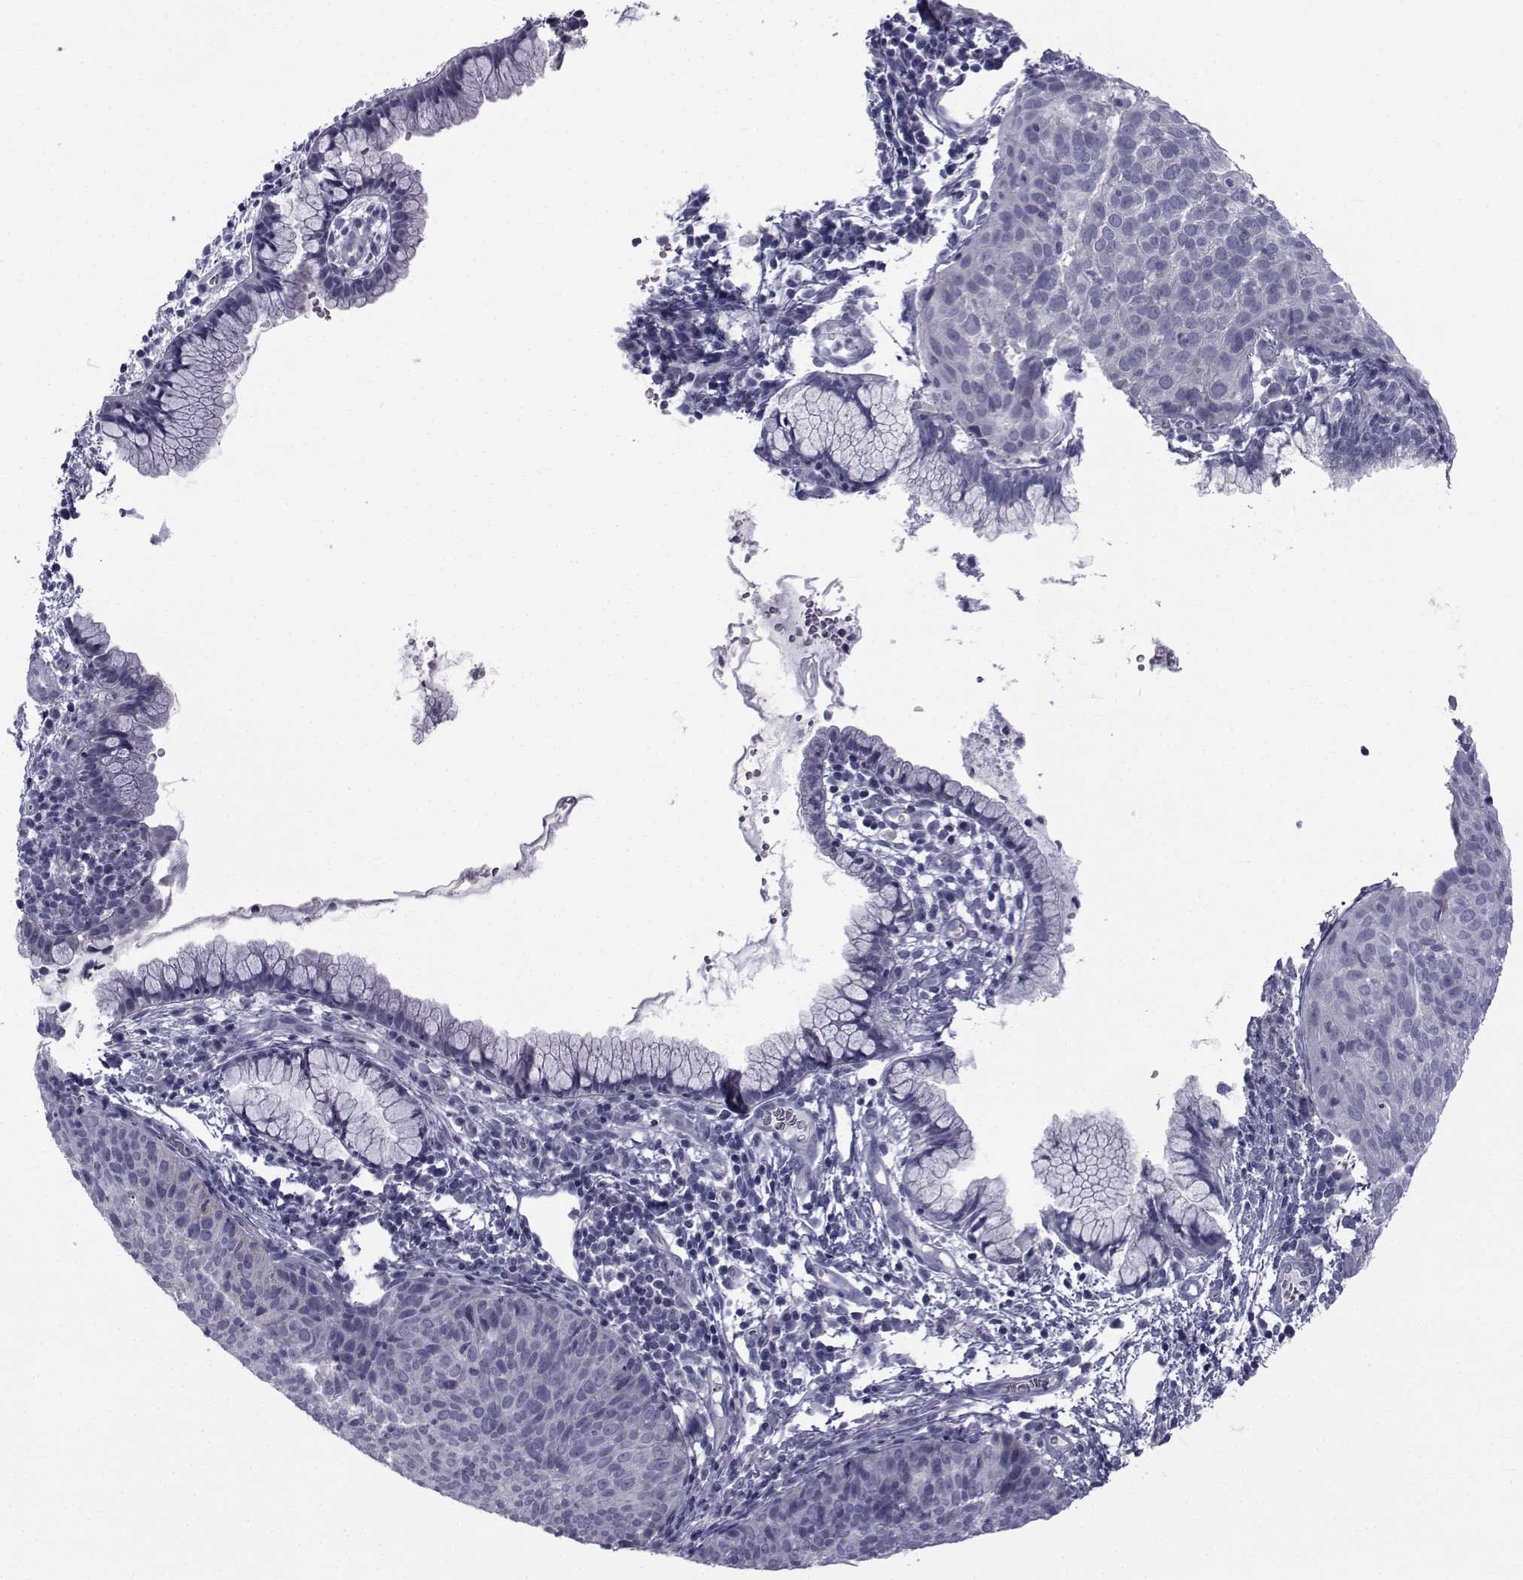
{"staining": {"intensity": "negative", "quantity": "none", "location": "none"}, "tissue": "cervical cancer", "cell_type": "Tumor cells", "image_type": "cancer", "snomed": [{"axis": "morphology", "description": "Squamous cell carcinoma, NOS"}, {"axis": "topography", "description": "Cervix"}], "caption": "An immunohistochemistry image of squamous cell carcinoma (cervical) is shown. There is no staining in tumor cells of squamous cell carcinoma (cervical).", "gene": "FDXR", "patient": {"sex": "female", "age": 39}}